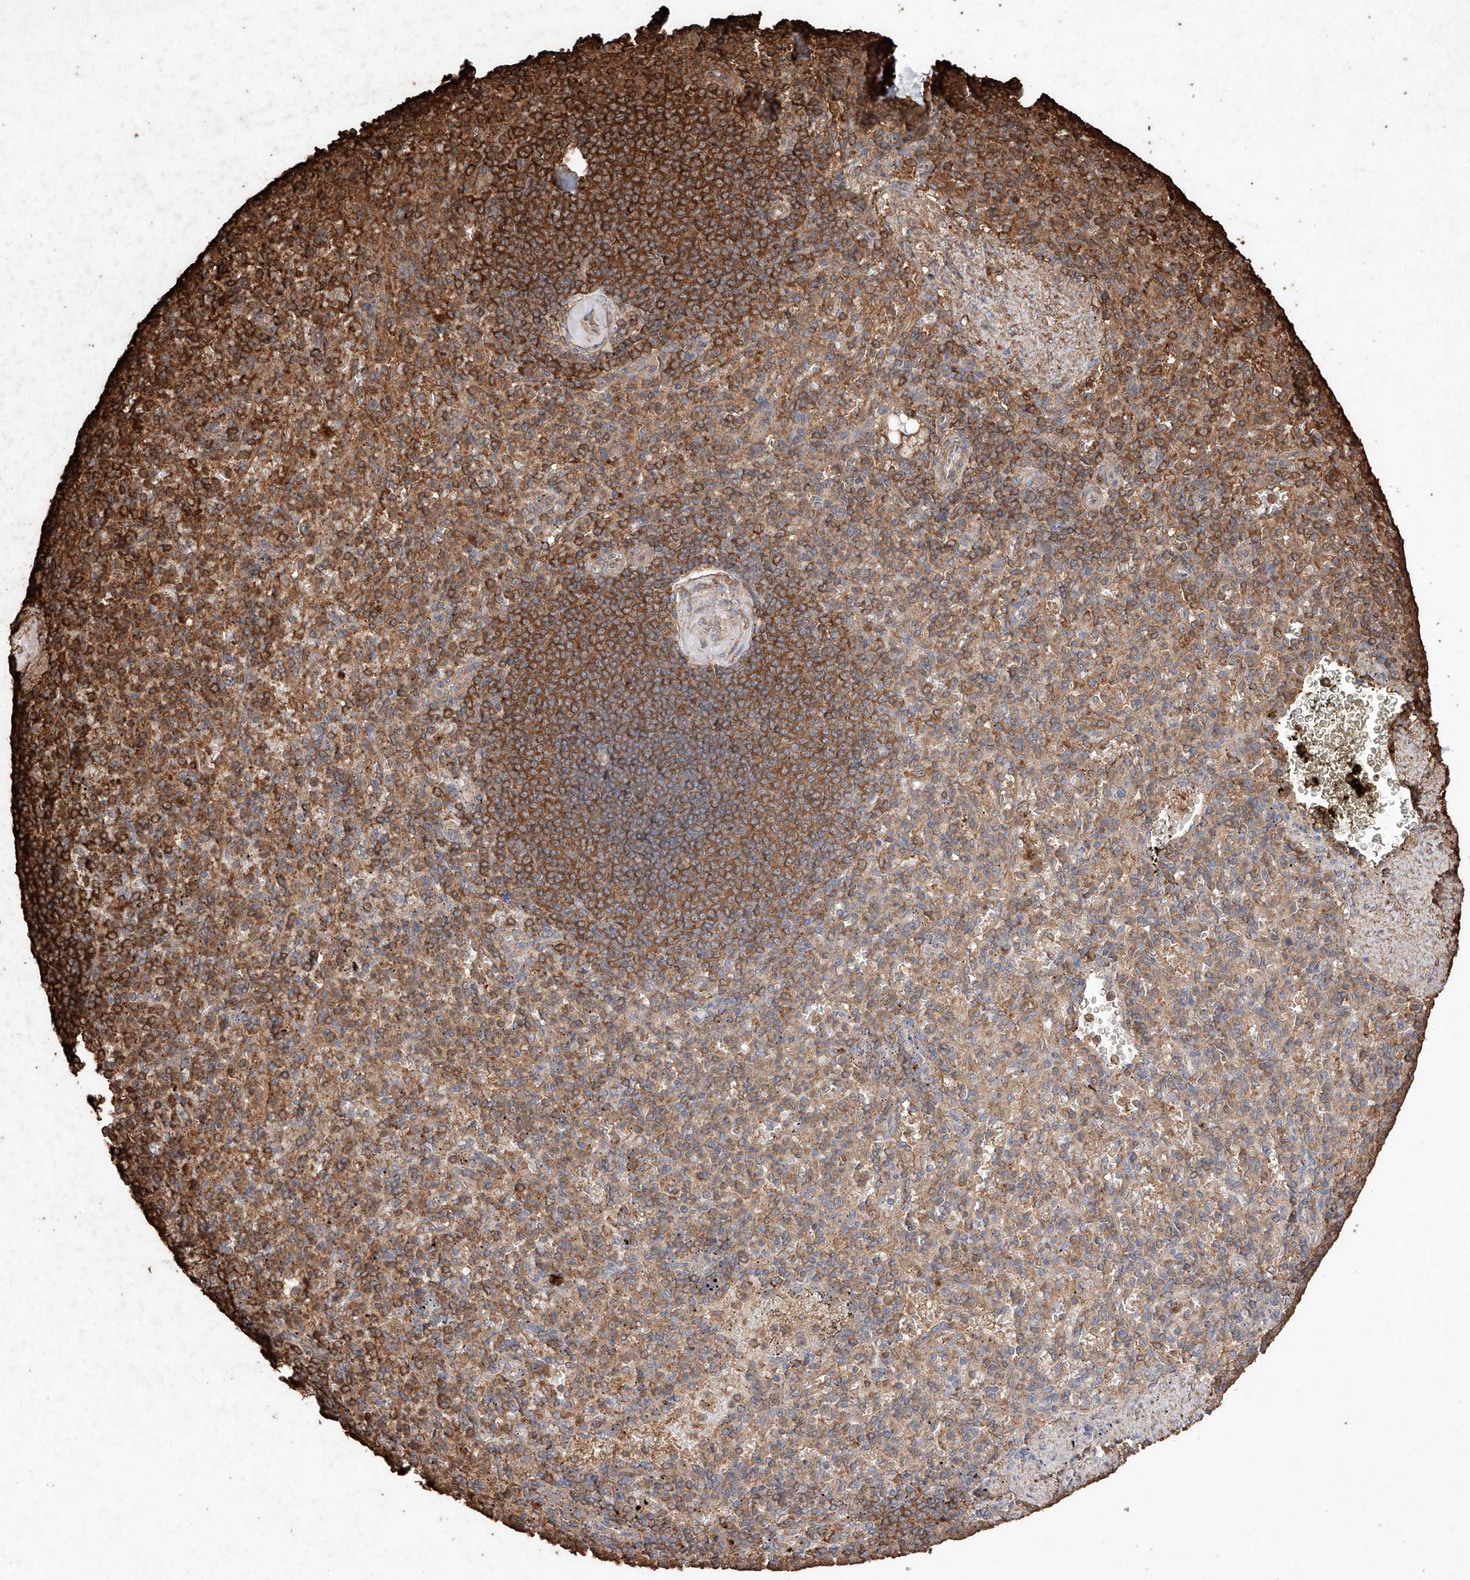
{"staining": {"intensity": "strong", "quantity": ">75%", "location": "cytoplasmic/membranous"}, "tissue": "spleen", "cell_type": "Cells in red pulp", "image_type": "normal", "snomed": [{"axis": "morphology", "description": "Normal tissue, NOS"}, {"axis": "topography", "description": "Spleen"}], "caption": "Immunohistochemistry (IHC) (DAB (3,3'-diaminobenzidine)) staining of benign human spleen shows strong cytoplasmic/membranous protein expression in about >75% of cells in red pulp.", "gene": "M6PR", "patient": {"sex": "female", "age": 74}}